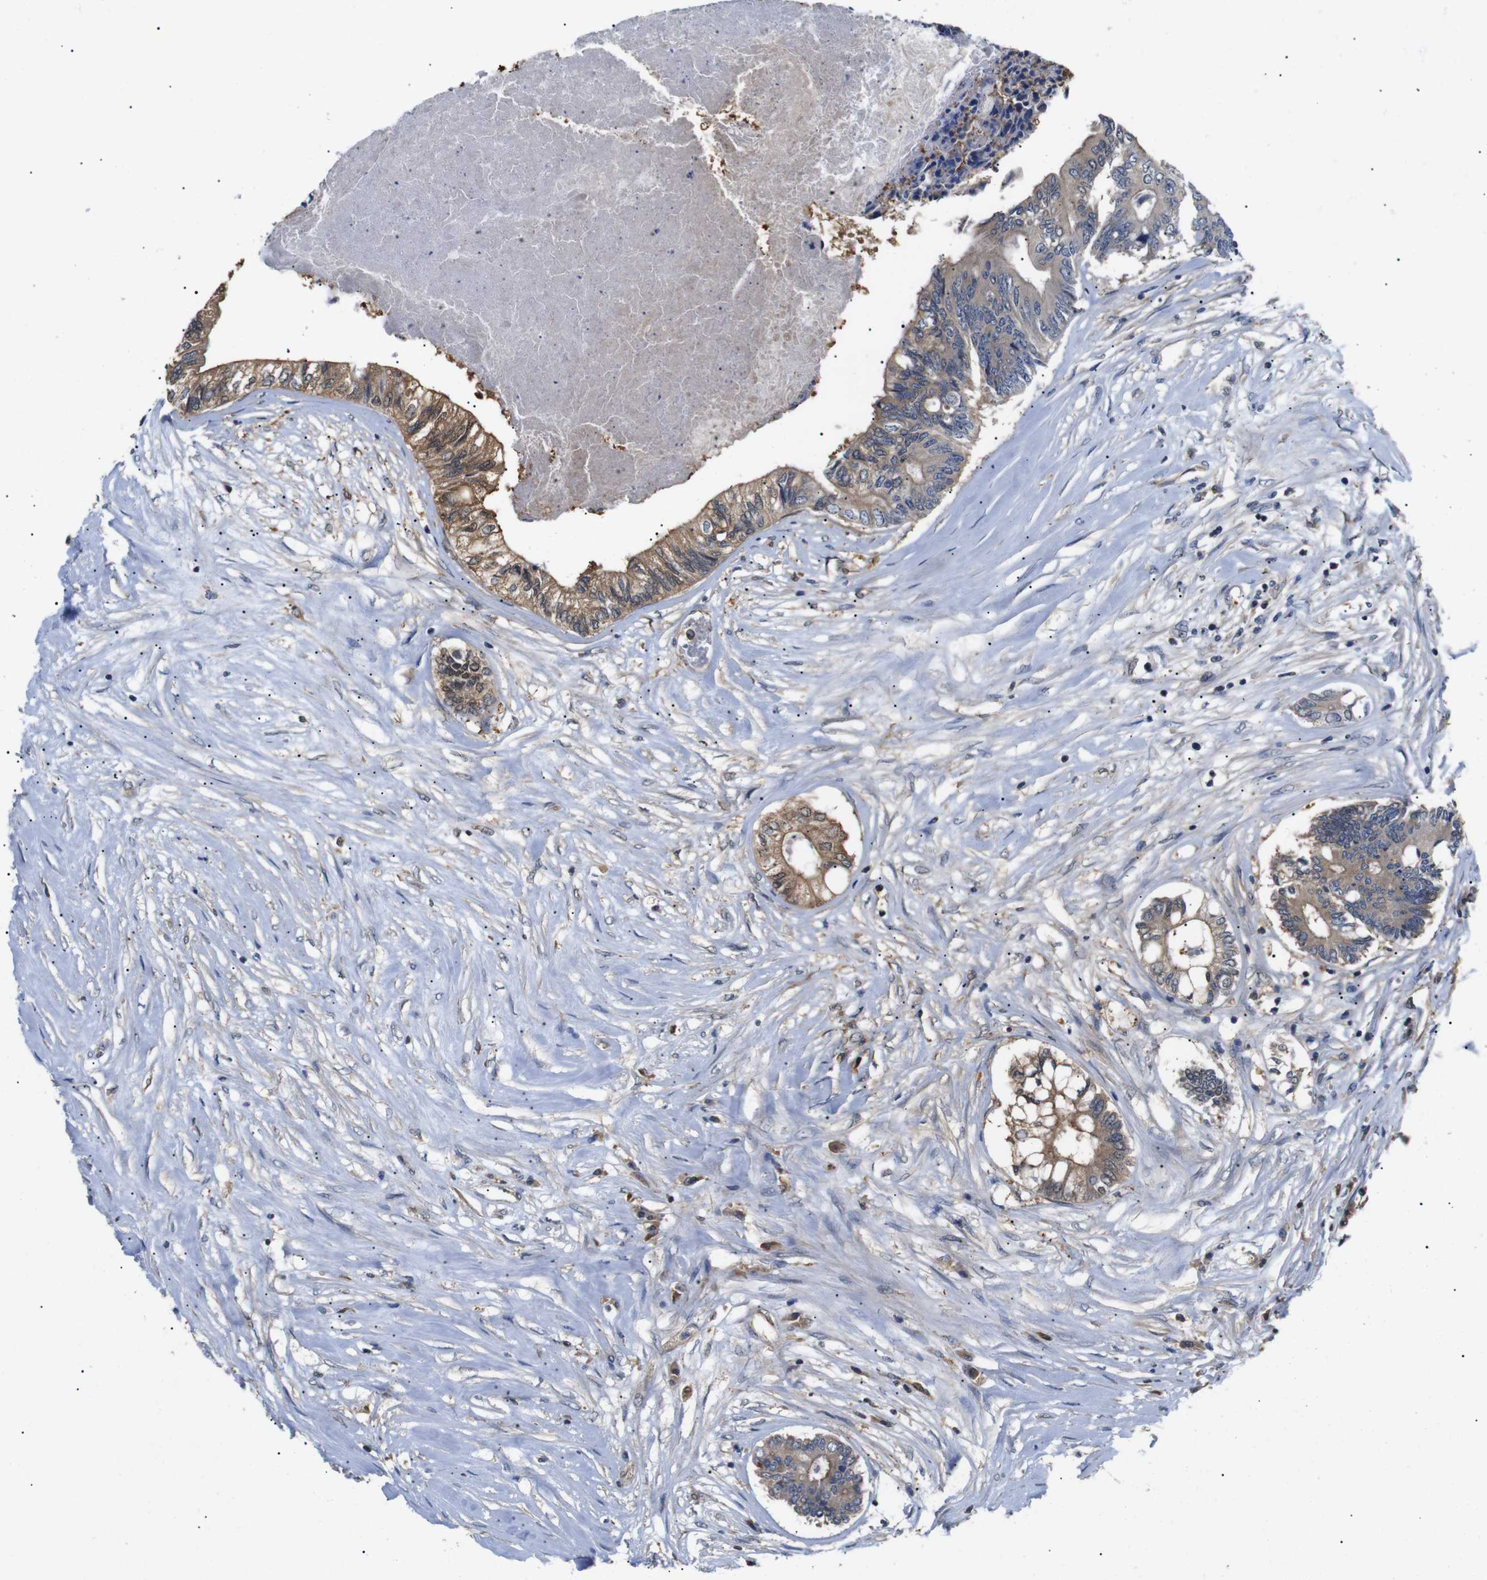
{"staining": {"intensity": "moderate", "quantity": ">75%", "location": "cytoplasmic/membranous"}, "tissue": "colorectal cancer", "cell_type": "Tumor cells", "image_type": "cancer", "snomed": [{"axis": "morphology", "description": "Adenocarcinoma, NOS"}, {"axis": "topography", "description": "Rectum"}], "caption": "A brown stain shows moderate cytoplasmic/membranous positivity of a protein in colorectal adenocarcinoma tumor cells.", "gene": "DDR1", "patient": {"sex": "male", "age": 63}}